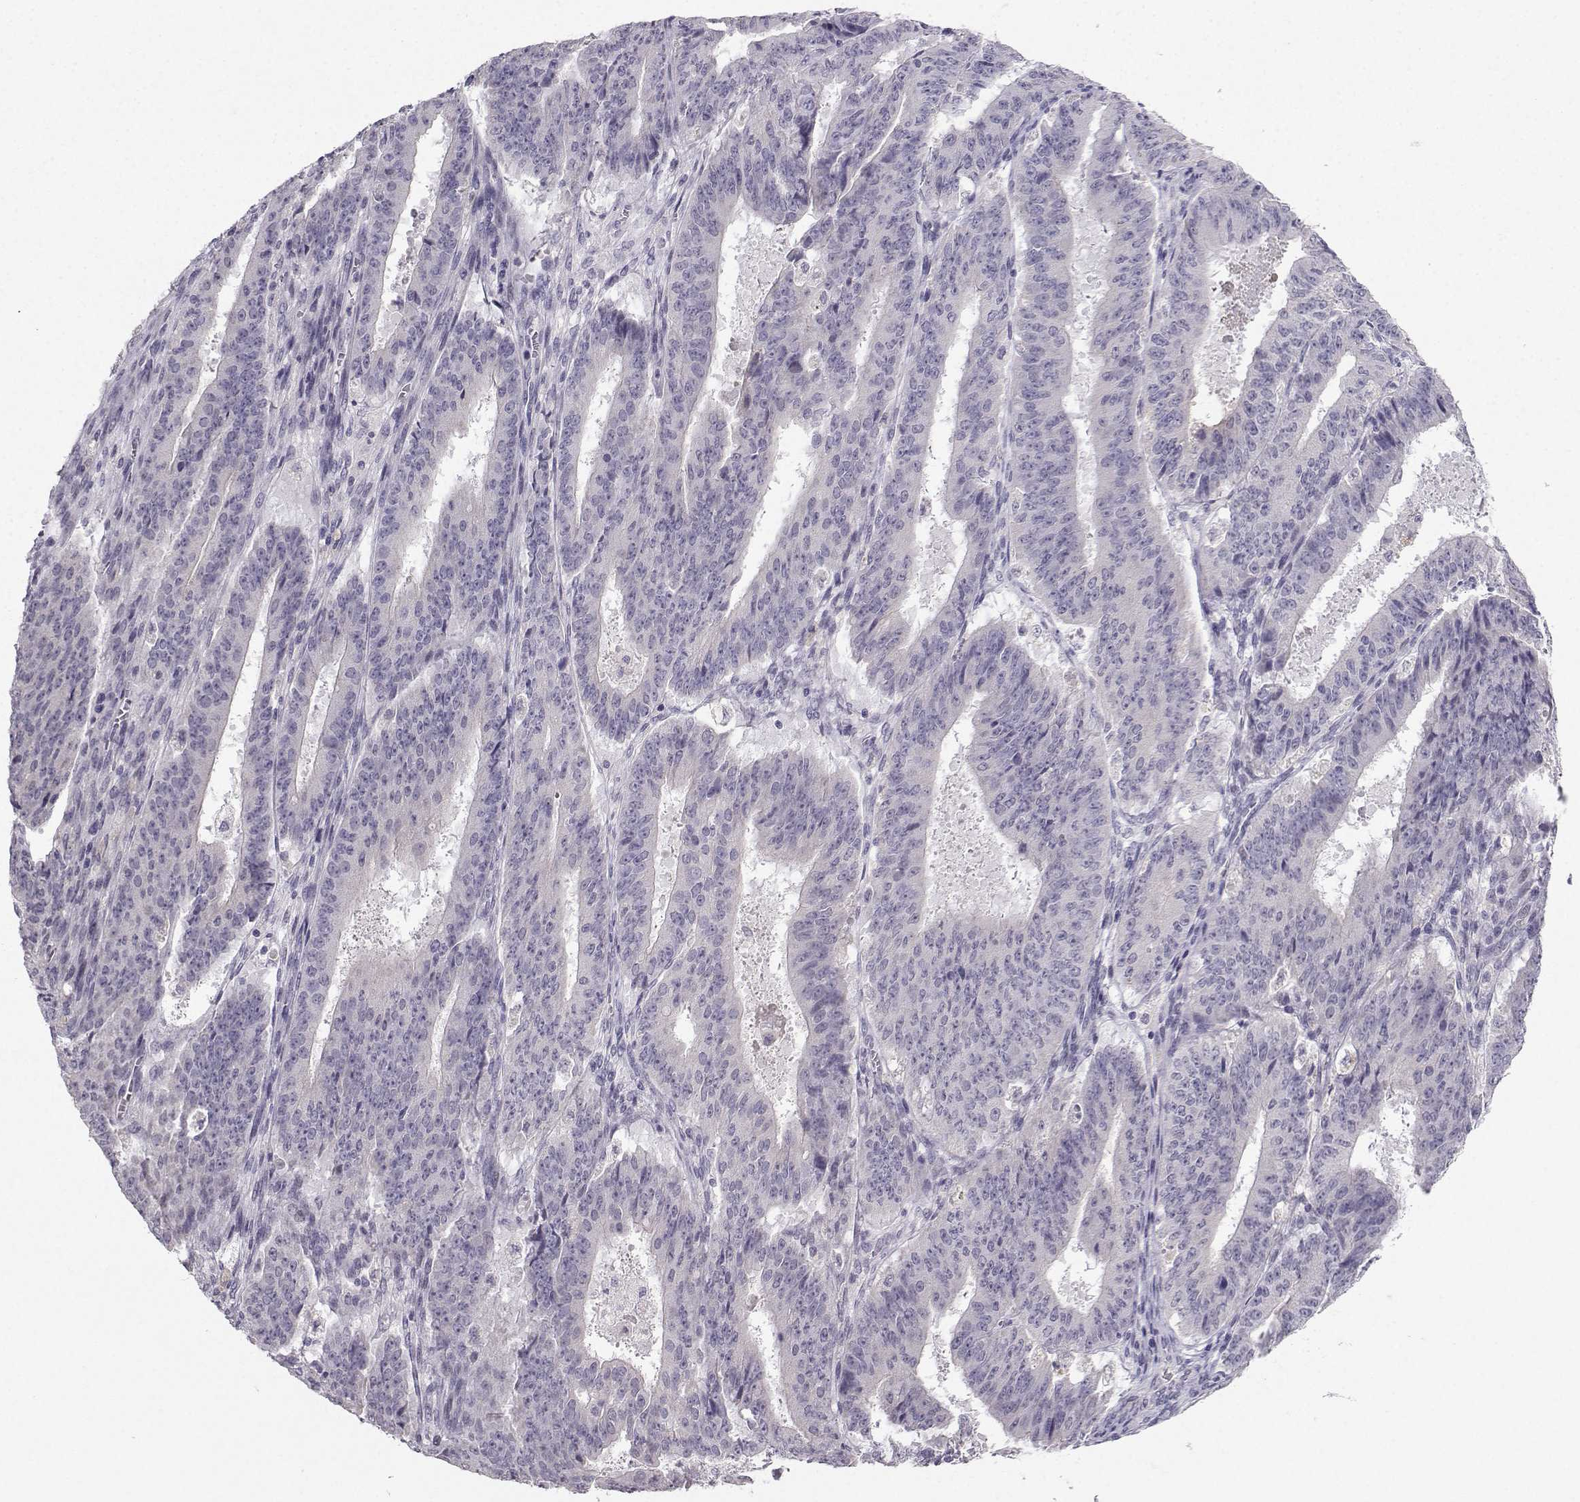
{"staining": {"intensity": "negative", "quantity": "none", "location": "none"}, "tissue": "ovarian cancer", "cell_type": "Tumor cells", "image_type": "cancer", "snomed": [{"axis": "morphology", "description": "Carcinoma, endometroid"}, {"axis": "topography", "description": "Ovary"}], "caption": "High power microscopy photomicrograph of an immunohistochemistry (IHC) photomicrograph of ovarian endometroid carcinoma, revealing no significant positivity in tumor cells. (Stains: DAB (3,3'-diaminobenzidine) immunohistochemistry (IHC) with hematoxylin counter stain, Microscopy: brightfield microscopy at high magnification).", "gene": "LIN28A", "patient": {"sex": "female", "age": 42}}